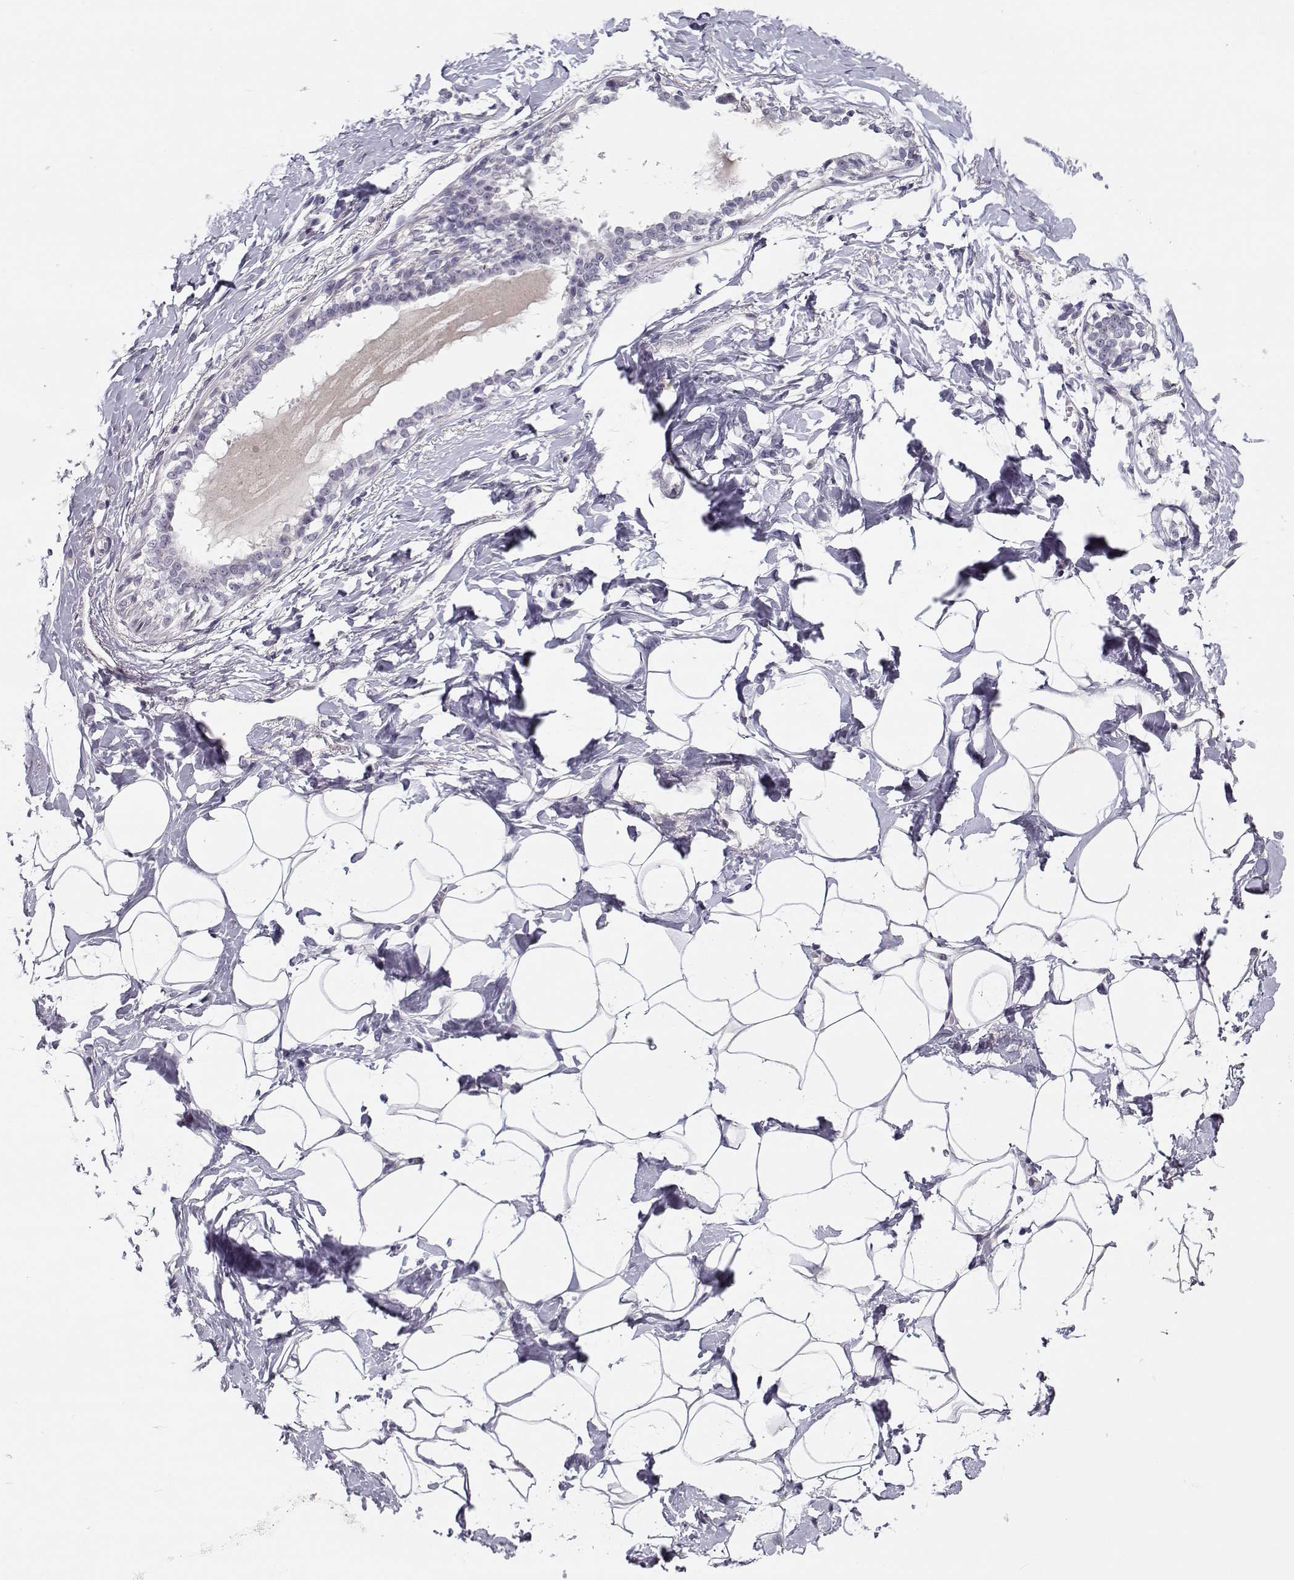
{"staining": {"intensity": "negative", "quantity": "none", "location": "none"}, "tissue": "breast", "cell_type": "Adipocytes", "image_type": "normal", "snomed": [{"axis": "morphology", "description": "Normal tissue, NOS"}, {"axis": "morphology", "description": "Lobular carcinoma, in situ"}, {"axis": "topography", "description": "Breast"}], "caption": "This is a histopathology image of immunohistochemistry staining of normal breast, which shows no positivity in adipocytes.", "gene": "C16orf86", "patient": {"sex": "female", "age": 35}}